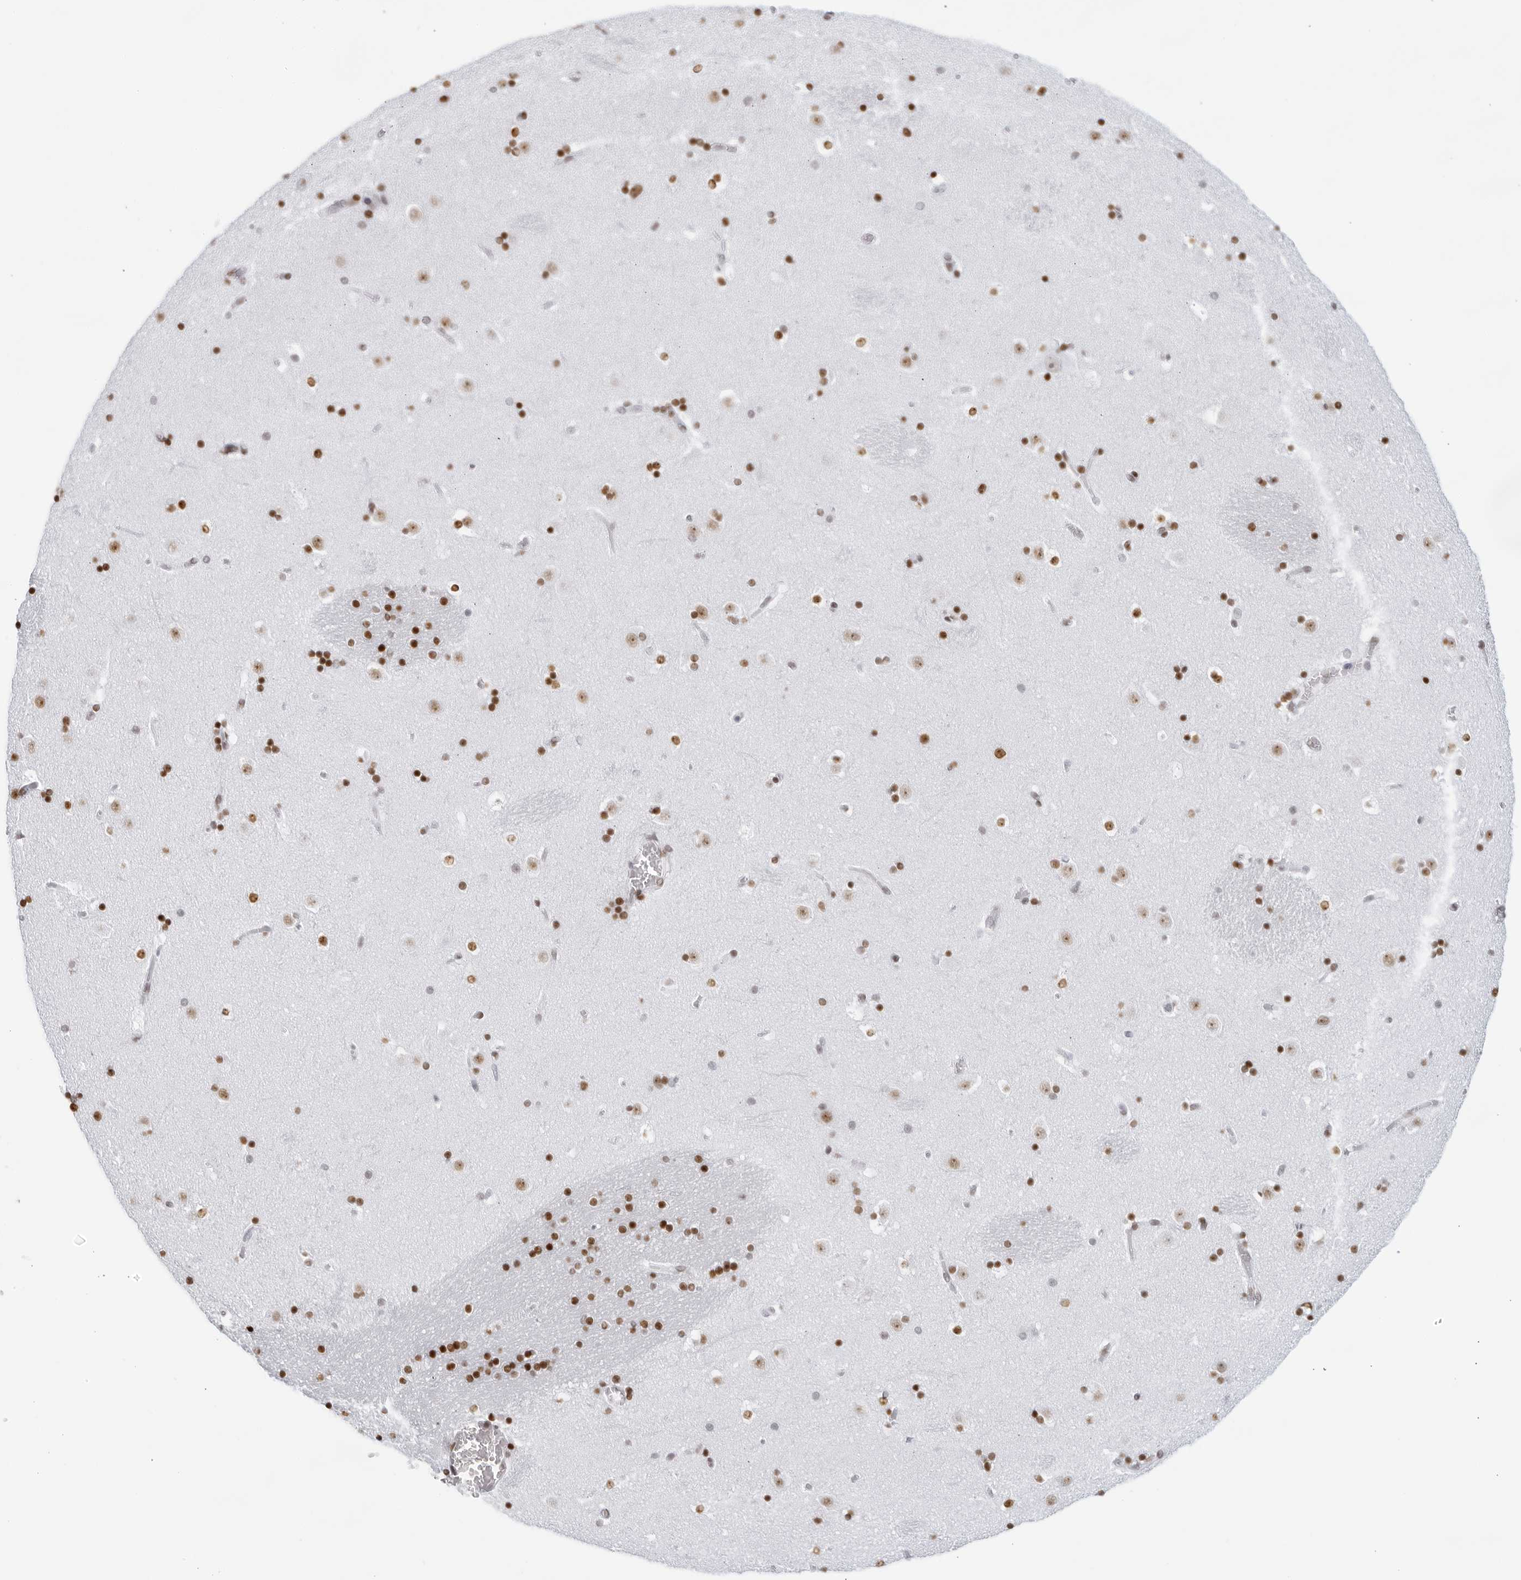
{"staining": {"intensity": "strong", "quantity": ">75%", "location": "nuclear"}, "tissue": "caudate", "cell_type": "Glial cells", "image_type": "normal", "snomed": [{"axis": "morphology", "description": "Normal tissue, NOS"}, {"axis": "topography", "description": "Lateral ventricle wall"}], "caption": "Immunohistochemical staining of unremarkable human caudate demonstrates >75% levels of strong nuclear protein positivity in about >75% of glial cells.", "gene": "HP1BP3", "patient": {"sex": "male", "age": 45}}